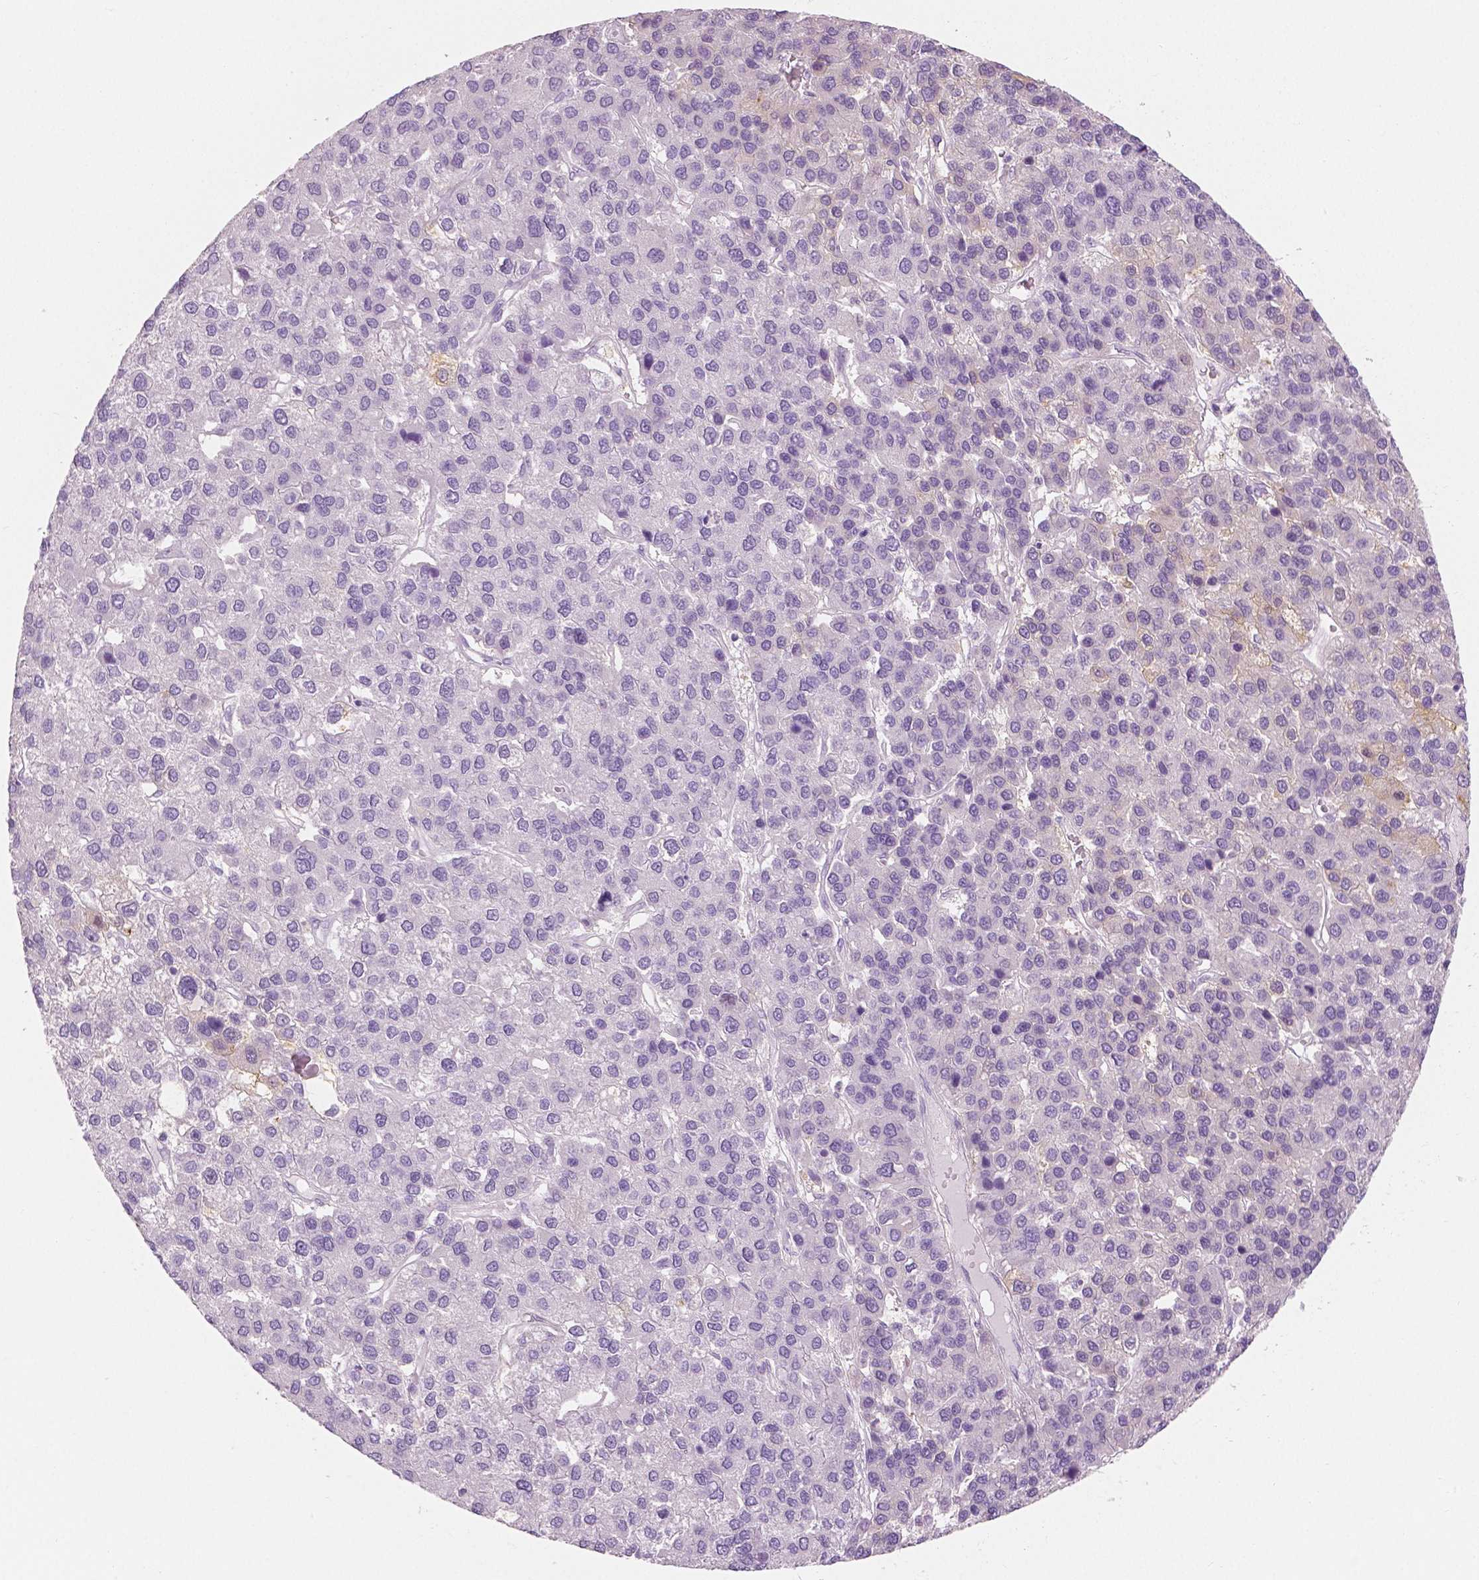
{"staining": {"intensity": "weak", "quantity": "<25%", "location": "cytoplasmic/membranous"}, "tissue": "liver cancer", "cell_type": "Tumor cells", "image_type": "cancer", "snomed": [{"axis": "morphology", "description": "Carcinoma, Hepatocellular, NOS"}, {"axis": "topography", "description": "Liver"}], "caption": "A photomicrograph of human liver cancer (hepatocellular carcinoma) is negative for staining in tumor cells.", "gene": "PLIN4", "patient": {"sex": "female", "age": 41}}